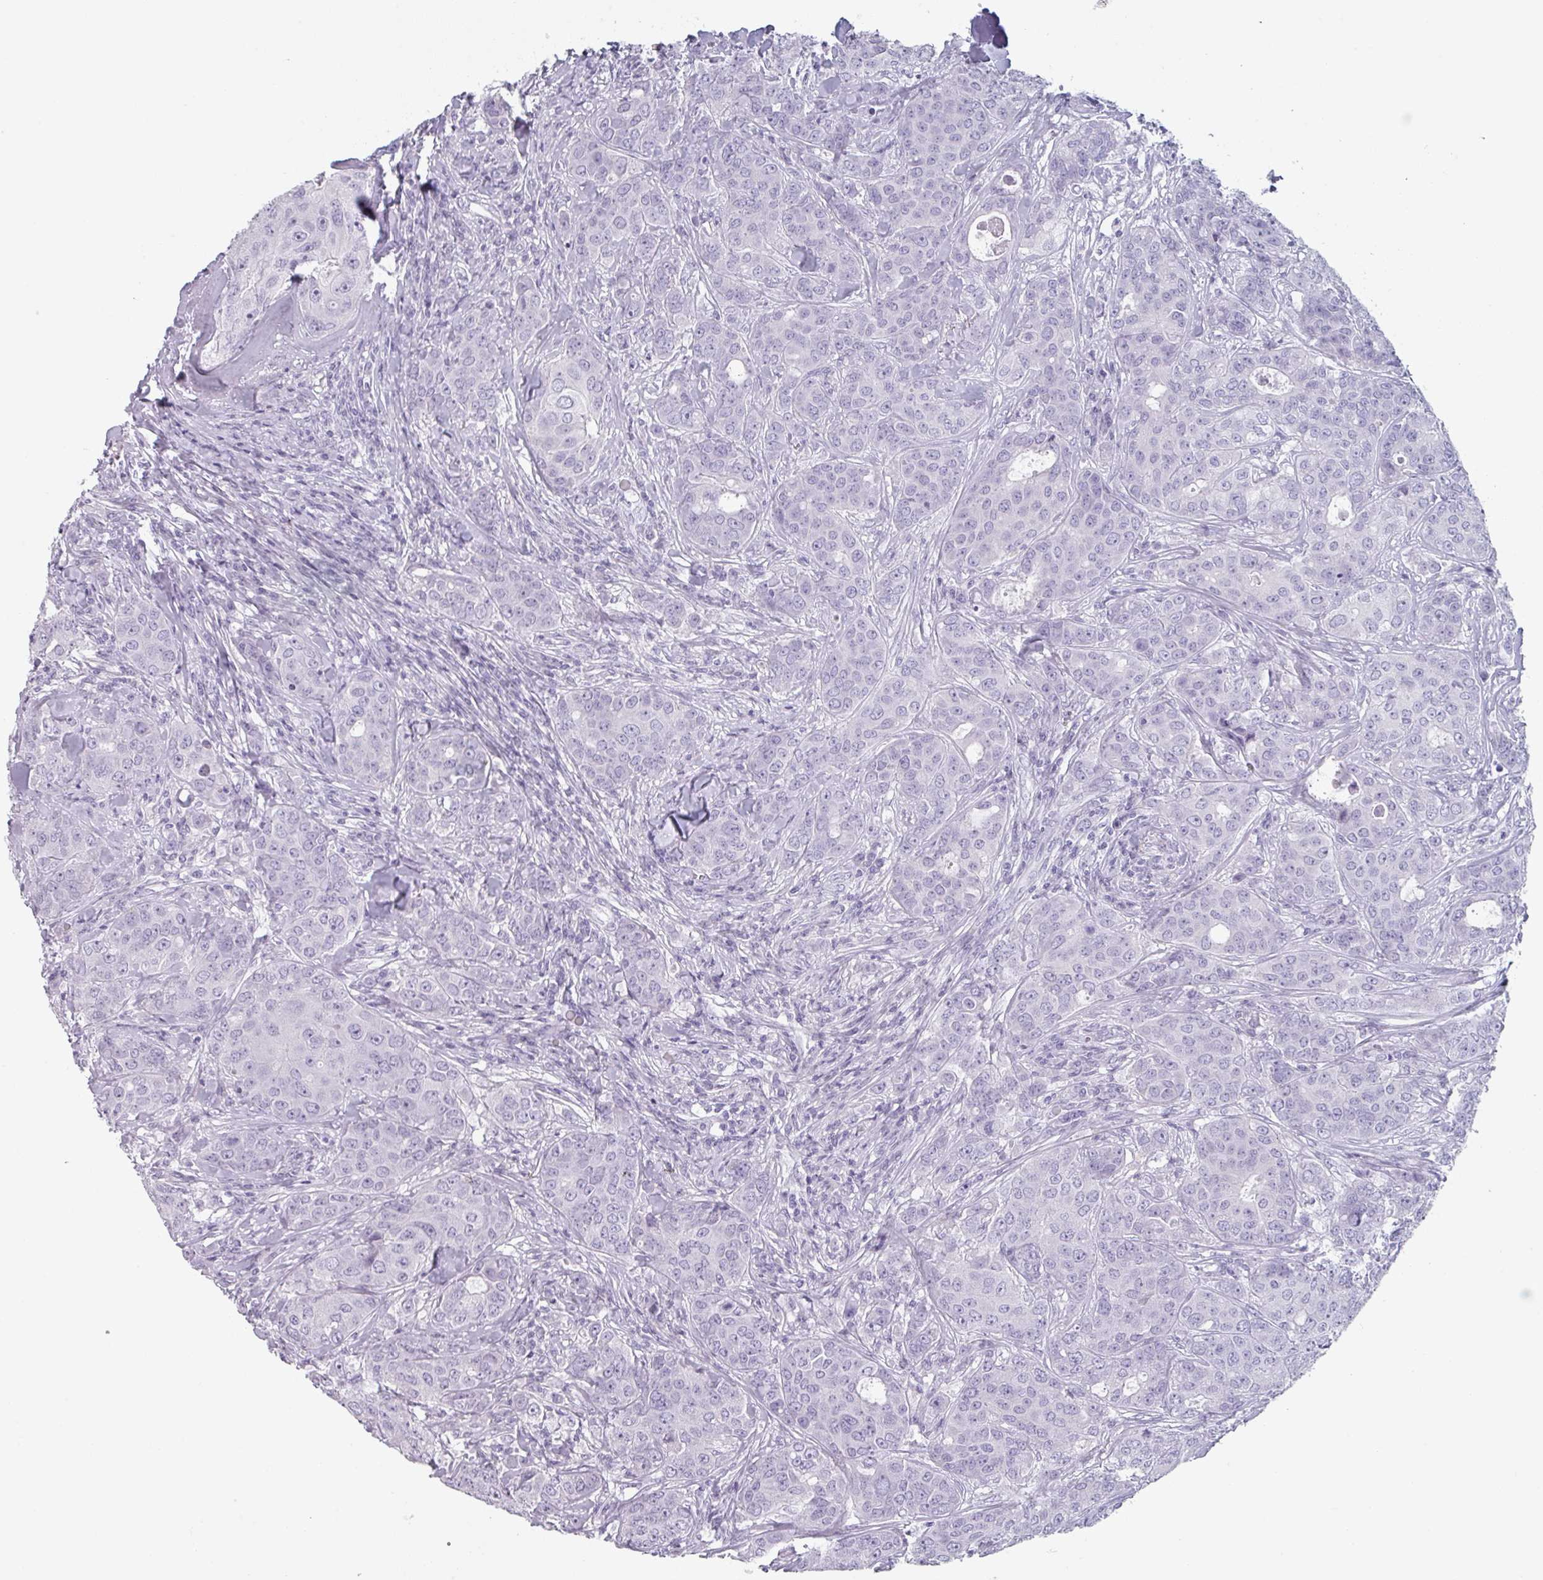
{"staining": {"intensity": "negative", "quantity": "none", "location": "none"}, "tissue": "breast cancer", "cell_type": "Tumor cells", "image_type": "cancer", "snomed": [{"axis": "morphology", "description": "Duct carcinoma"}, {"axis": "topography", "description": "Breast"}], "caption": "Immunohistochemical staining of human intraductal carcinoma (breast) exhibits no significant positivity in tumor cells.", "gene": "SLC35G2", "patient": {"sex": "female", "age": 43}}